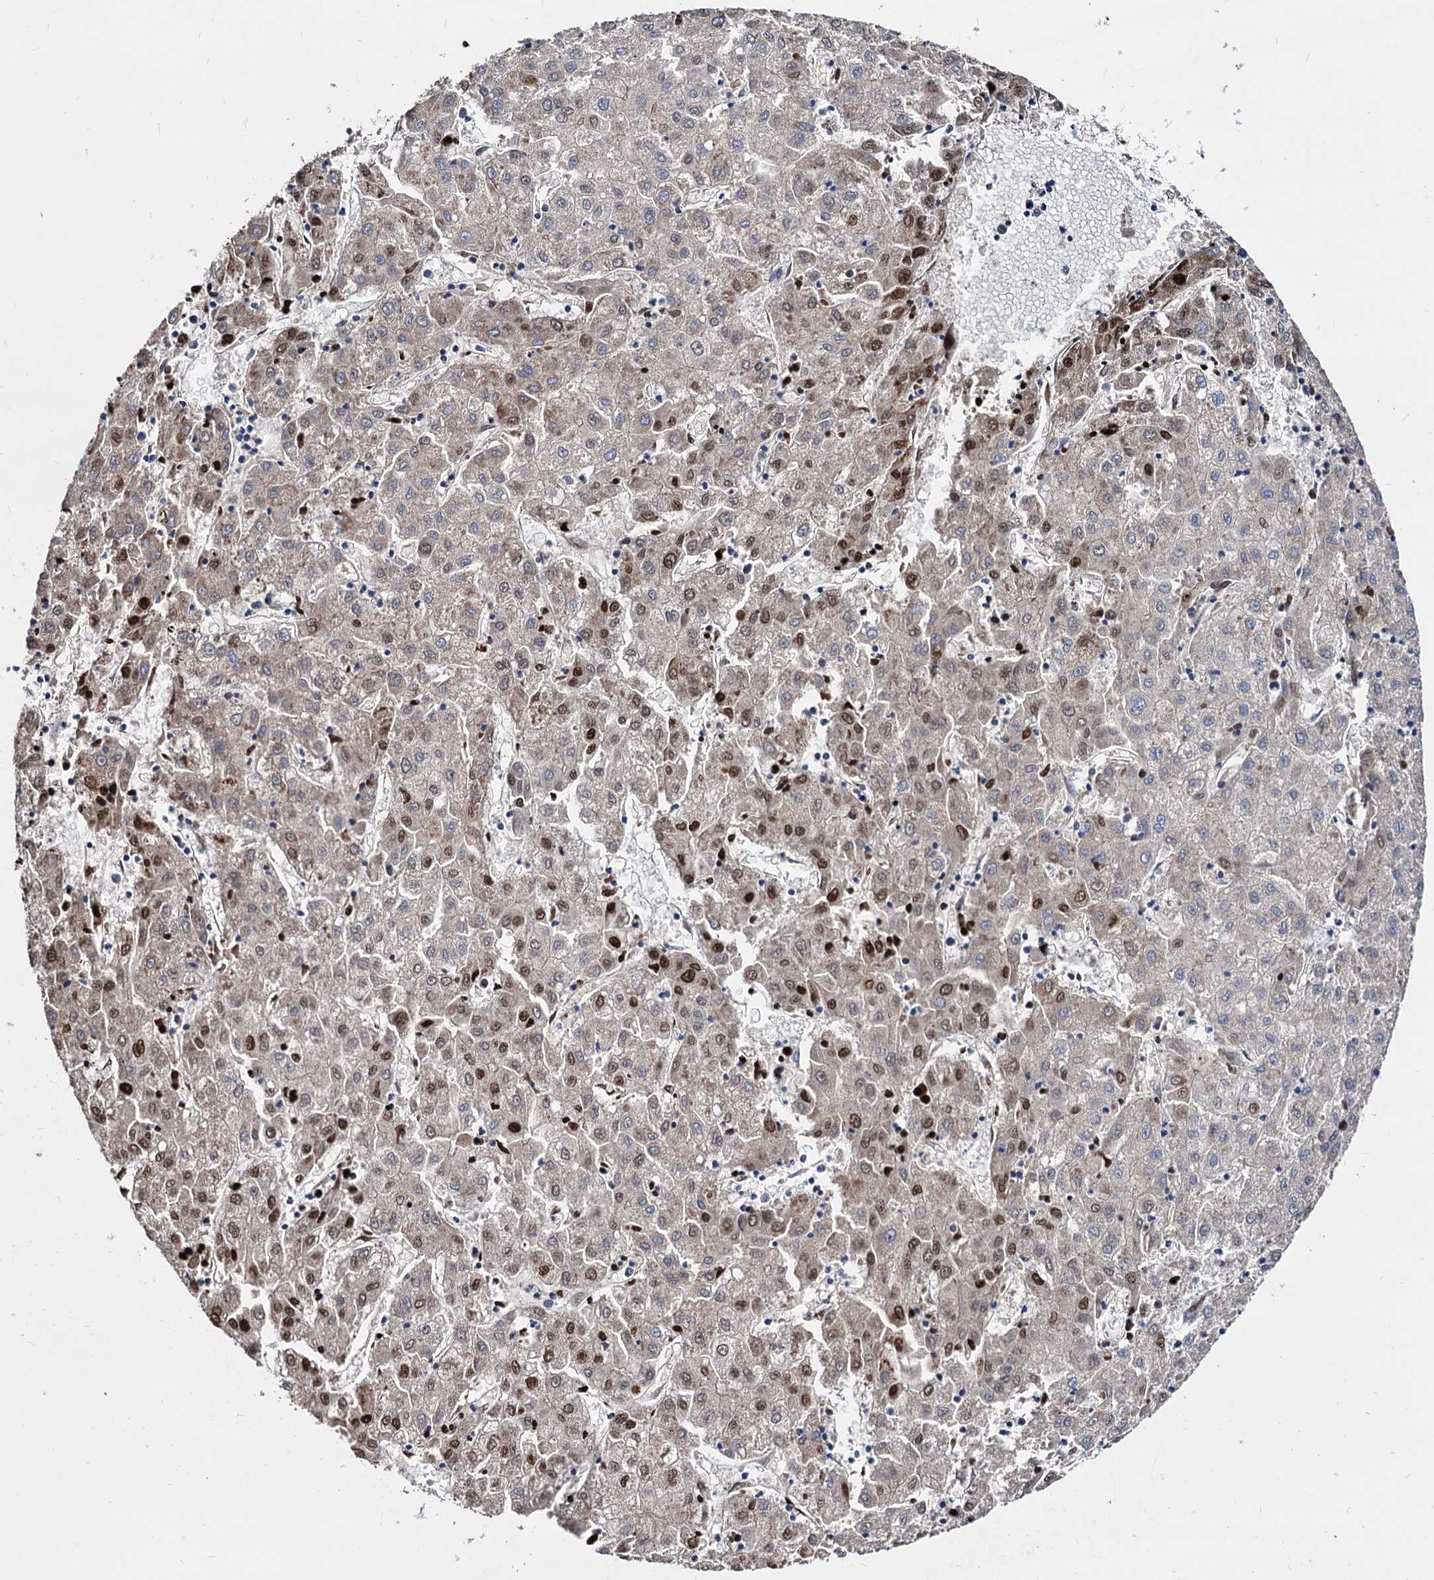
{"staining": {"intensity": "moderate", "quantity": "<25%", "location": "cytoplasmic/membranous,nuclear"}, "tissue": "liver cancer", "cell_type": "Tumor cells", "image_type": "cancer", "snomed": [{"axis": "morphology", "description": "Carcinoma, Hepatocellular, NOS"}, {"axis": "topography", "description": "Liver"}], "caption": "IHC (DAB (3,3'-diaminobenzidine)) staining of human liver cancer (hepatocellular carcinoma) demonstrates moderate cytoplasmic/membranous and nuclear protein positivity in about <25% of tumor cells.", "gene": "WDR11", "patient": {"sex": "male", "age": 72}}